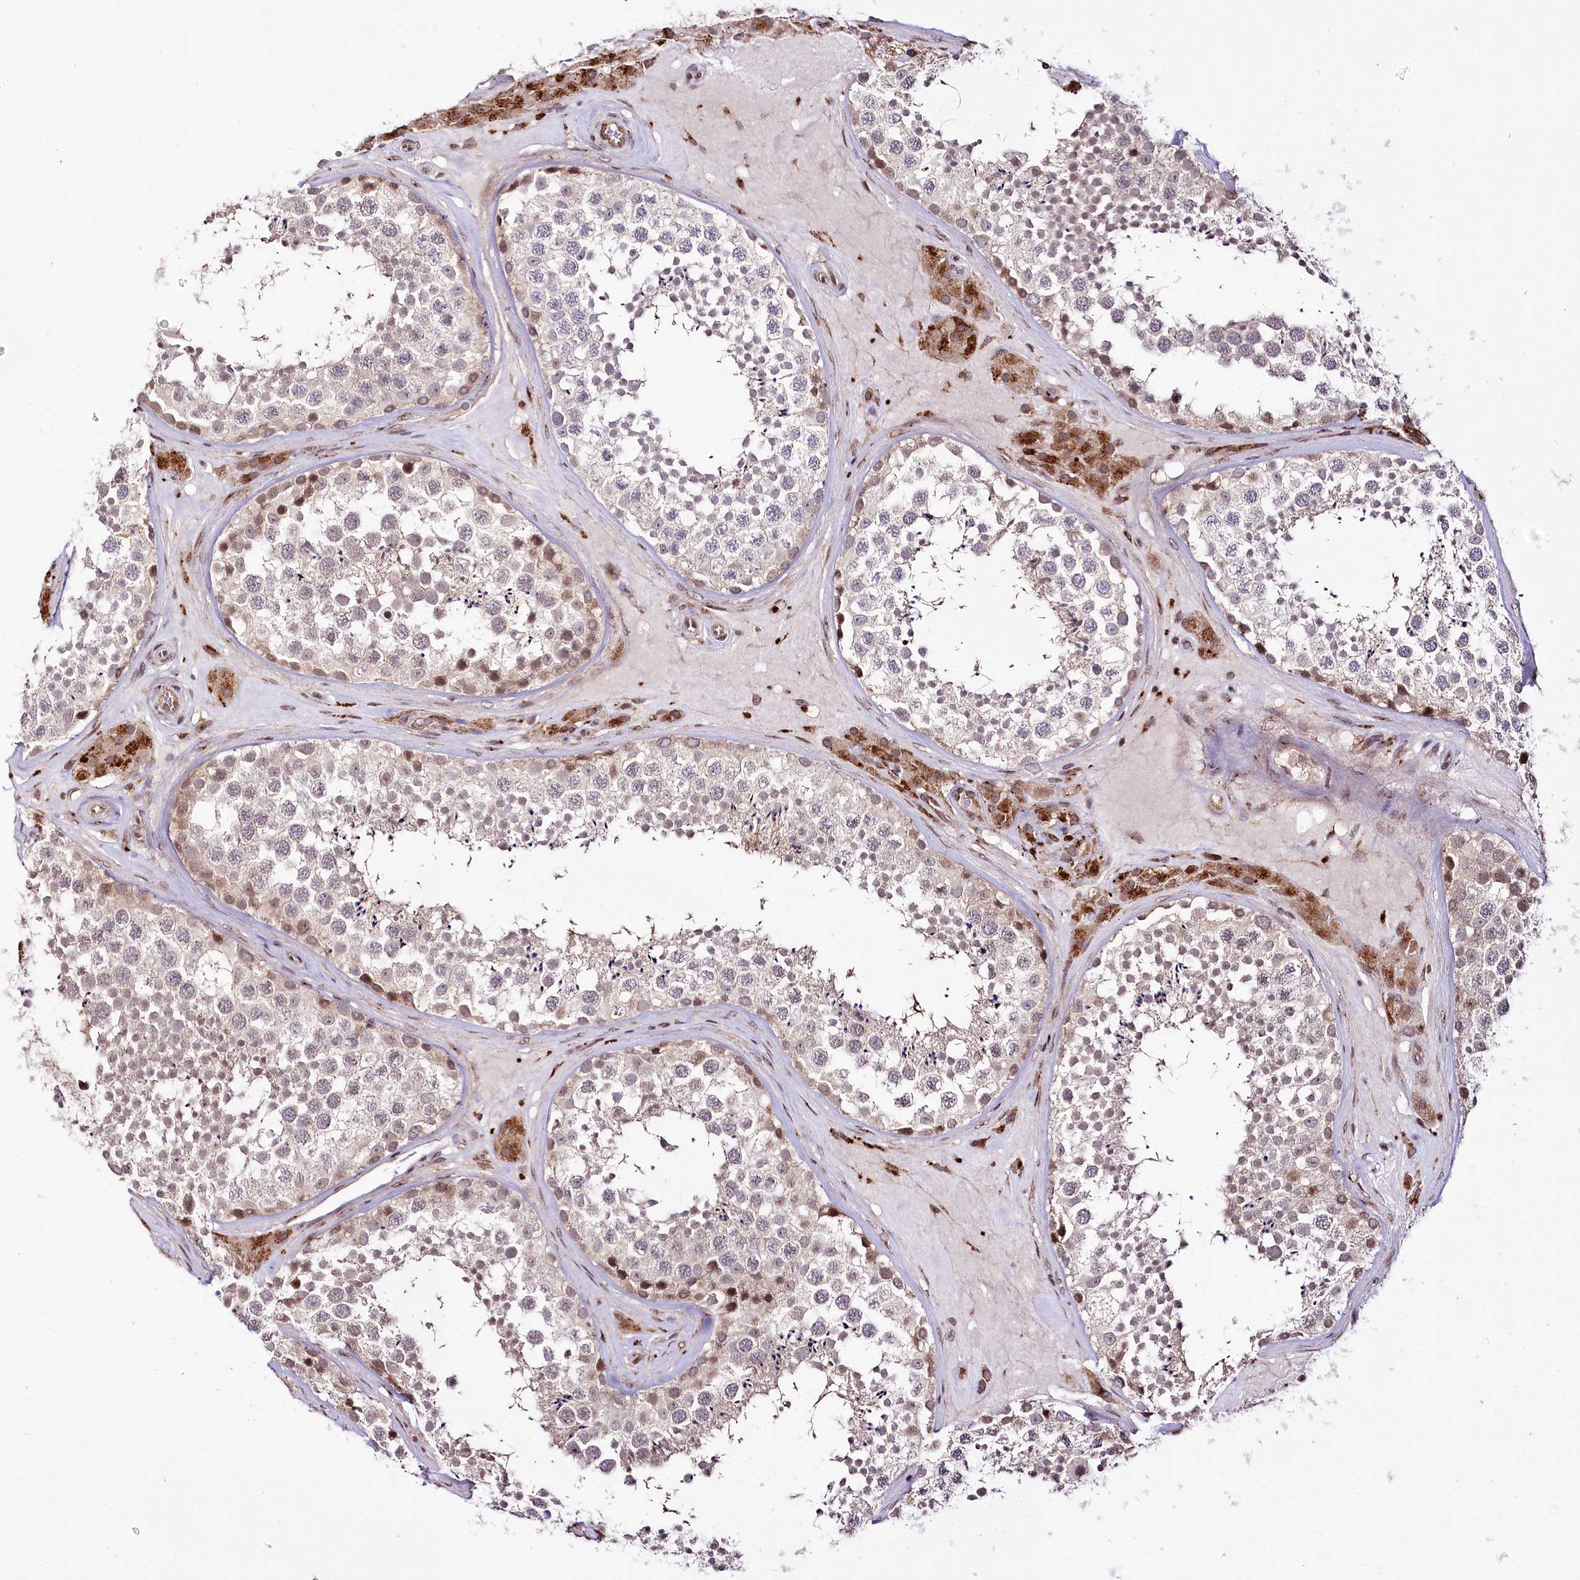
{"staining": {"intensity": "weak", "quantity": "25%-75%", "location": "nuclear"}, "tissue": "testis", "cell_type": "Cells in seminiferous ducts", "image_type": "normal", "snomed": [{"axis": "morphology", "description": "Normal tissue, NOS"}, {"axis": "topography", "description": "Testis"}], "caption": "A micrograph showing weak nuclear staining in approximately 25%-75% of cells in seminiferous ducts in normal testis, as visualized by brown immunohistochemical staining.", "gene": "HOXC8", "patient": {"sex": "male", "age": 46}}